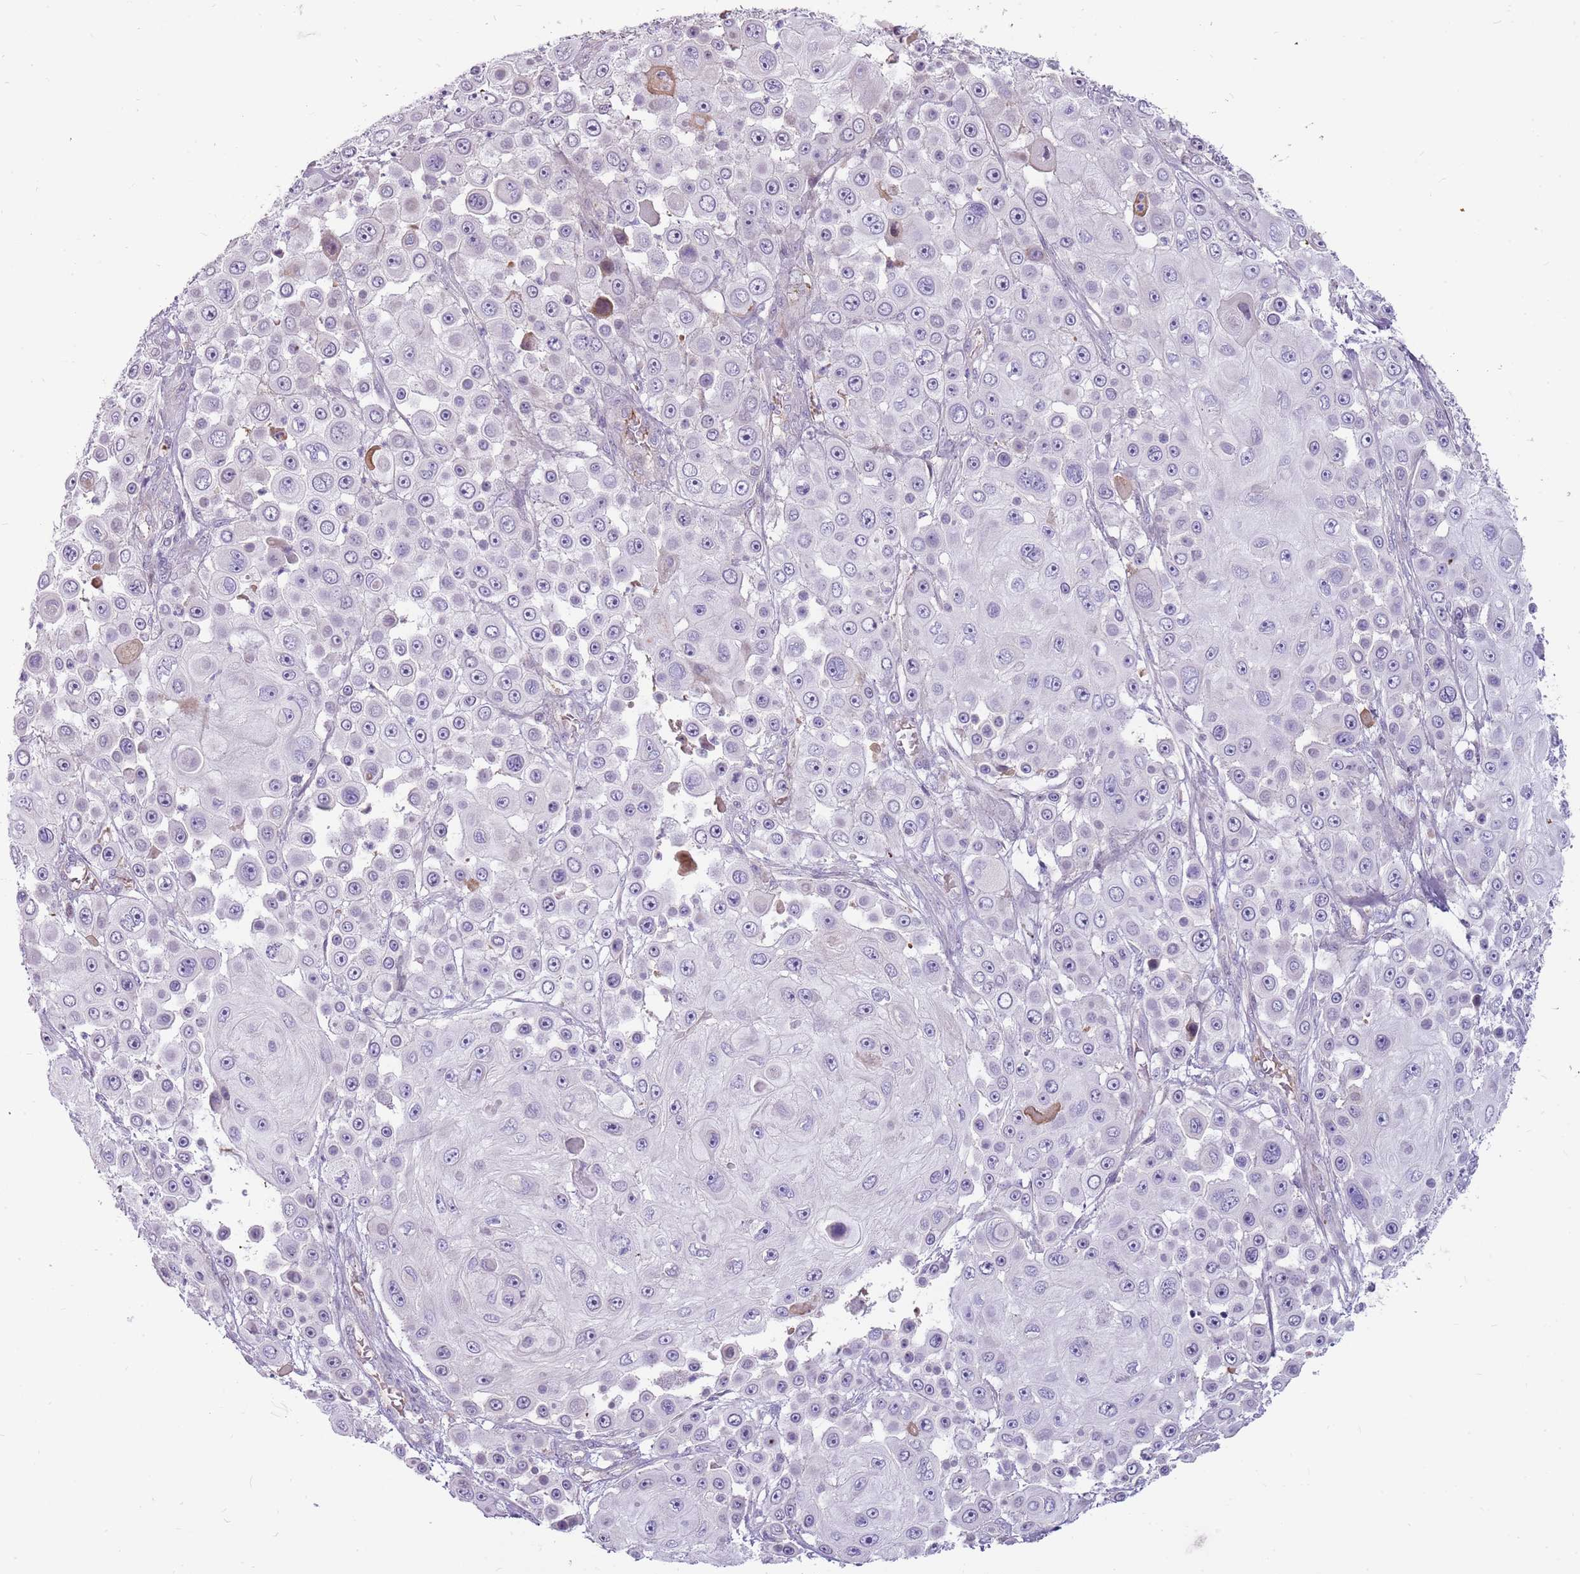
{"staining": {"intensity": "negative", "quantity": "none", "location": "none"}, "tissue": "skin cancer", "cell_type": "Tumor cells", "image_type": "cancer", "snomed": [{"axis": "morphology", "description": "Squamous cell carcinoma, NOS"}, {"axis": "topography", "description": "Skin"}], "caption": "Tumor cells are negative for brown protein staining in skin cancer.", "gene": "MCUB", "patient": {"sex": "male", "age": 67}}